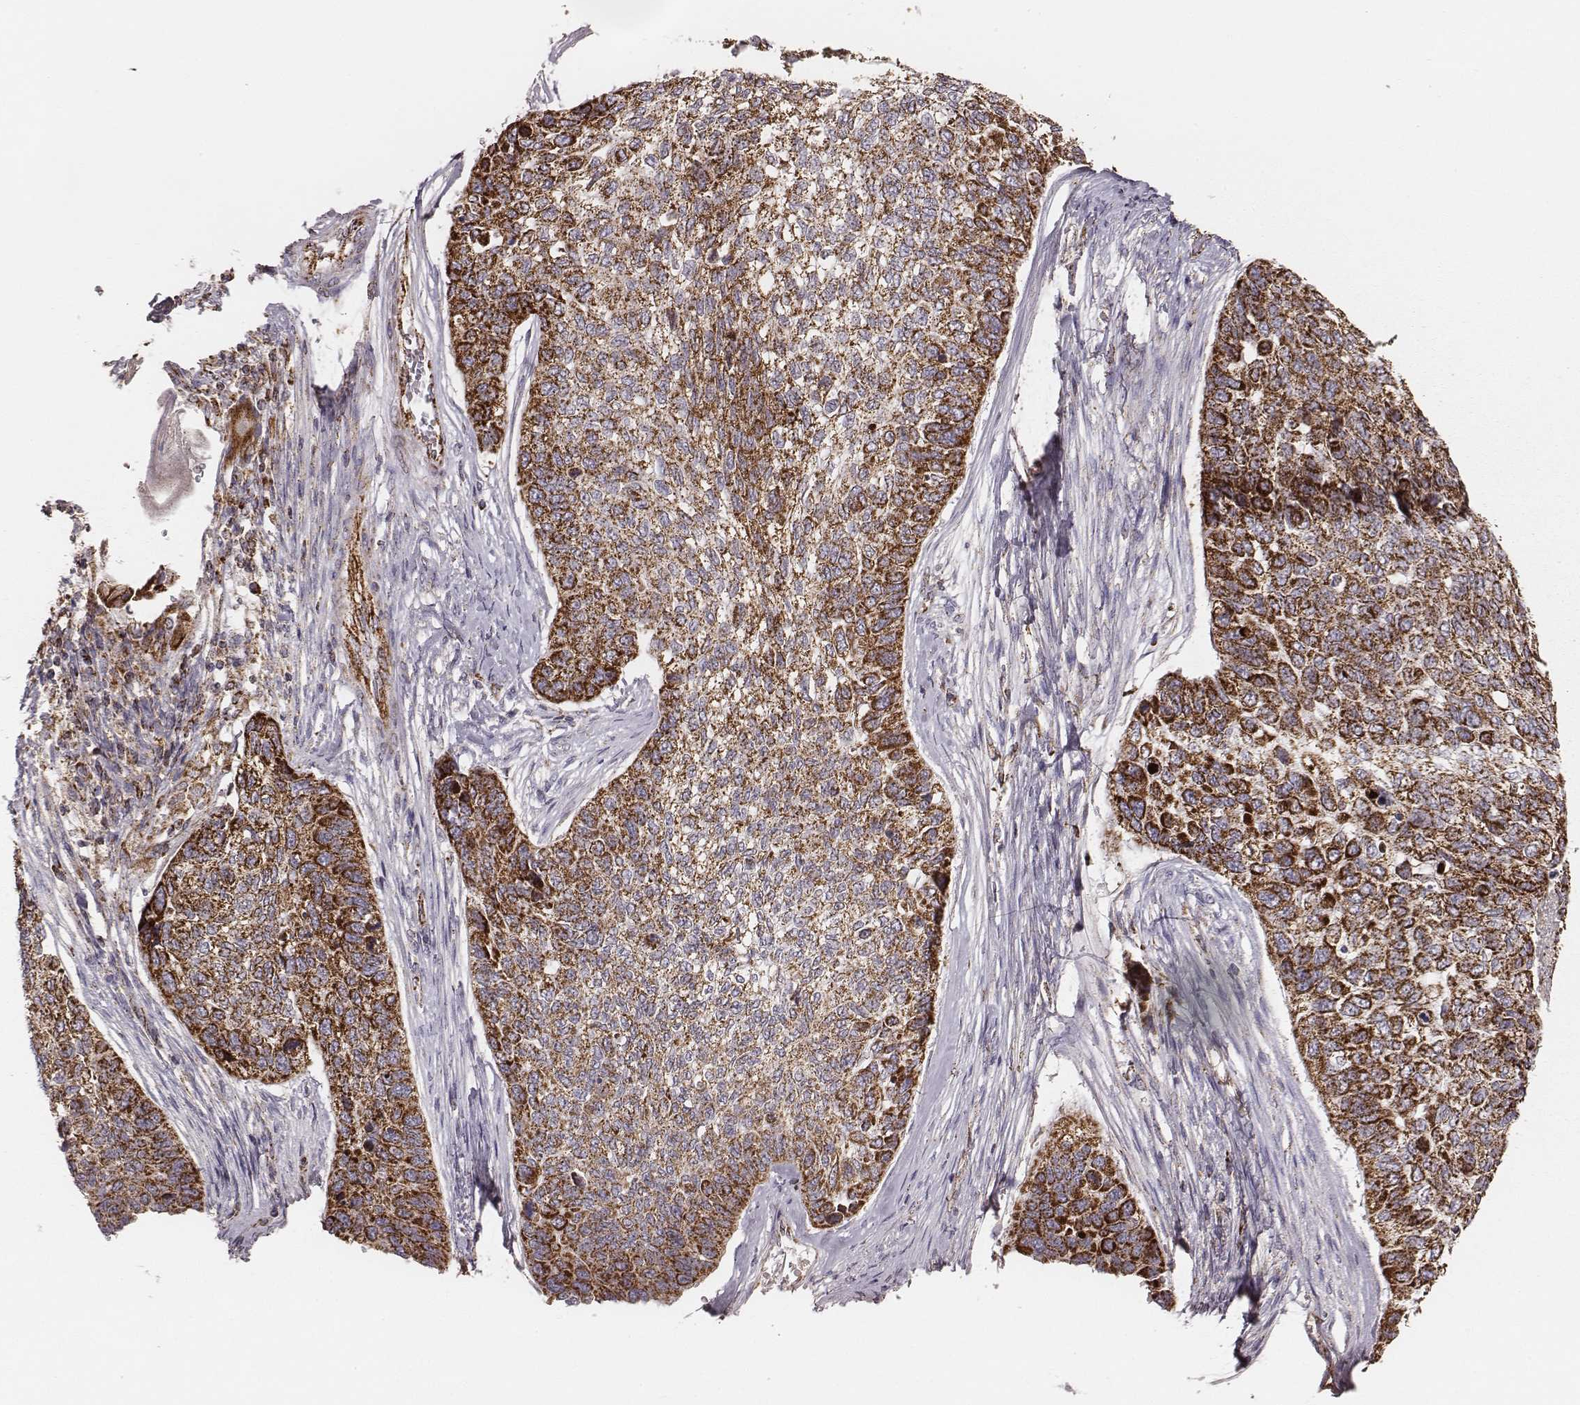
{"staining": {"intensity": "strong", "quantity": ">75%", "location": "cytoplasmic/membranous"}, "tissue": "lung cancer", "cell_type": "Tumor cells", "image_type": "cancer", "snomed": [{"axis": "morphology", "description": "Squamous cell carcinoma, NOS"}, {"axis": "topography", "description": "Lung"}], "caption": "Human lung squamous cell carcinoma stained with a brown dye displays strong cytoplasmic/membranous positive positivity in about >75% of tumor cells.", "gene": "TUFM", "patient": {"sex": "male", "age": 69}}